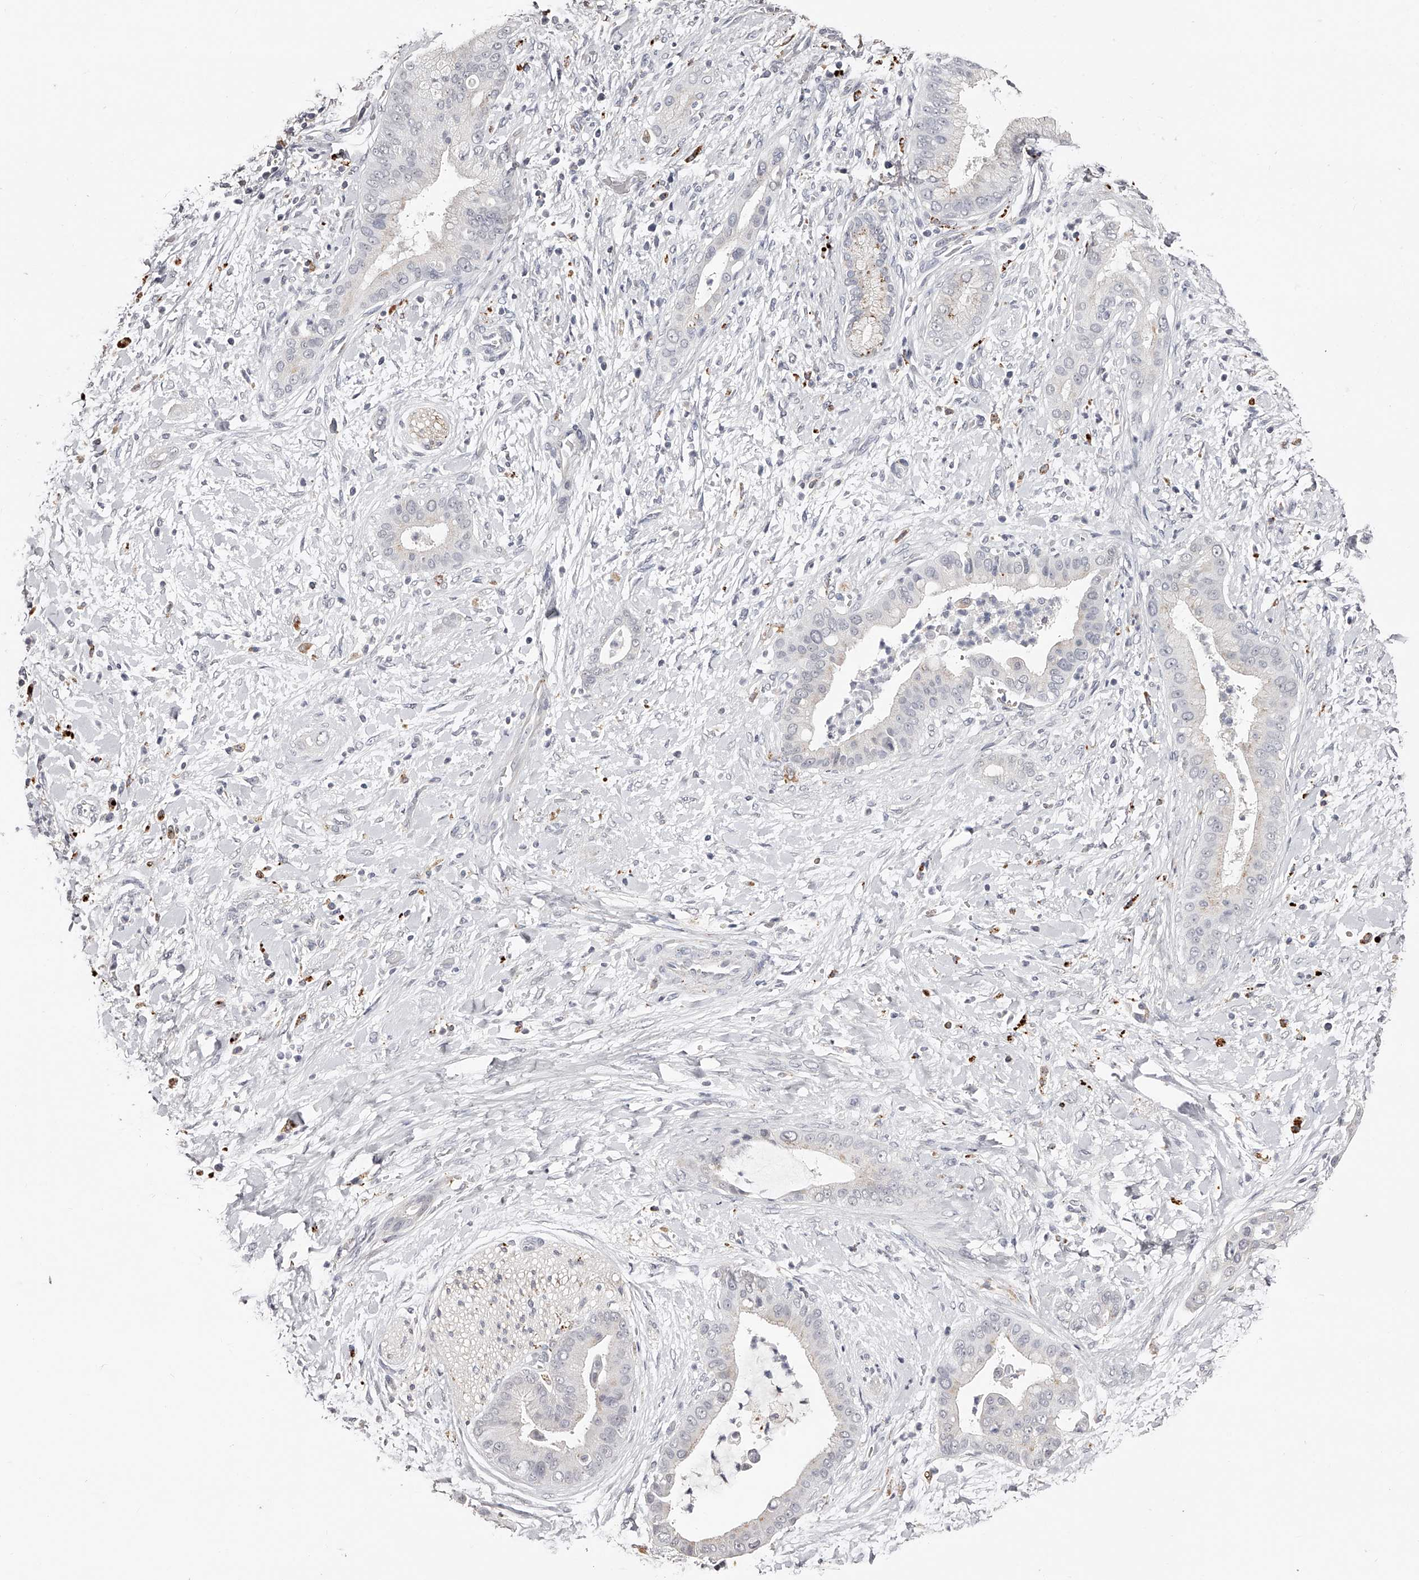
{"staining": {"intensity": "negative", "quantity": "none", "location": "none"}, "tissue": "liver cancer", "cell_type": "Tumor cells", "image_type": "cancer", "snomed": [{"axis": "morphology", "description": "Cholangiocarcinoma"}, {"axis": "topography", "description": "Liver"}], "caption": "The image shows no staining of tumor cells in liver cholangiocarcinoma.", "gene": "SLC35D3", "patient": {"sex": "female", "age": 54}}